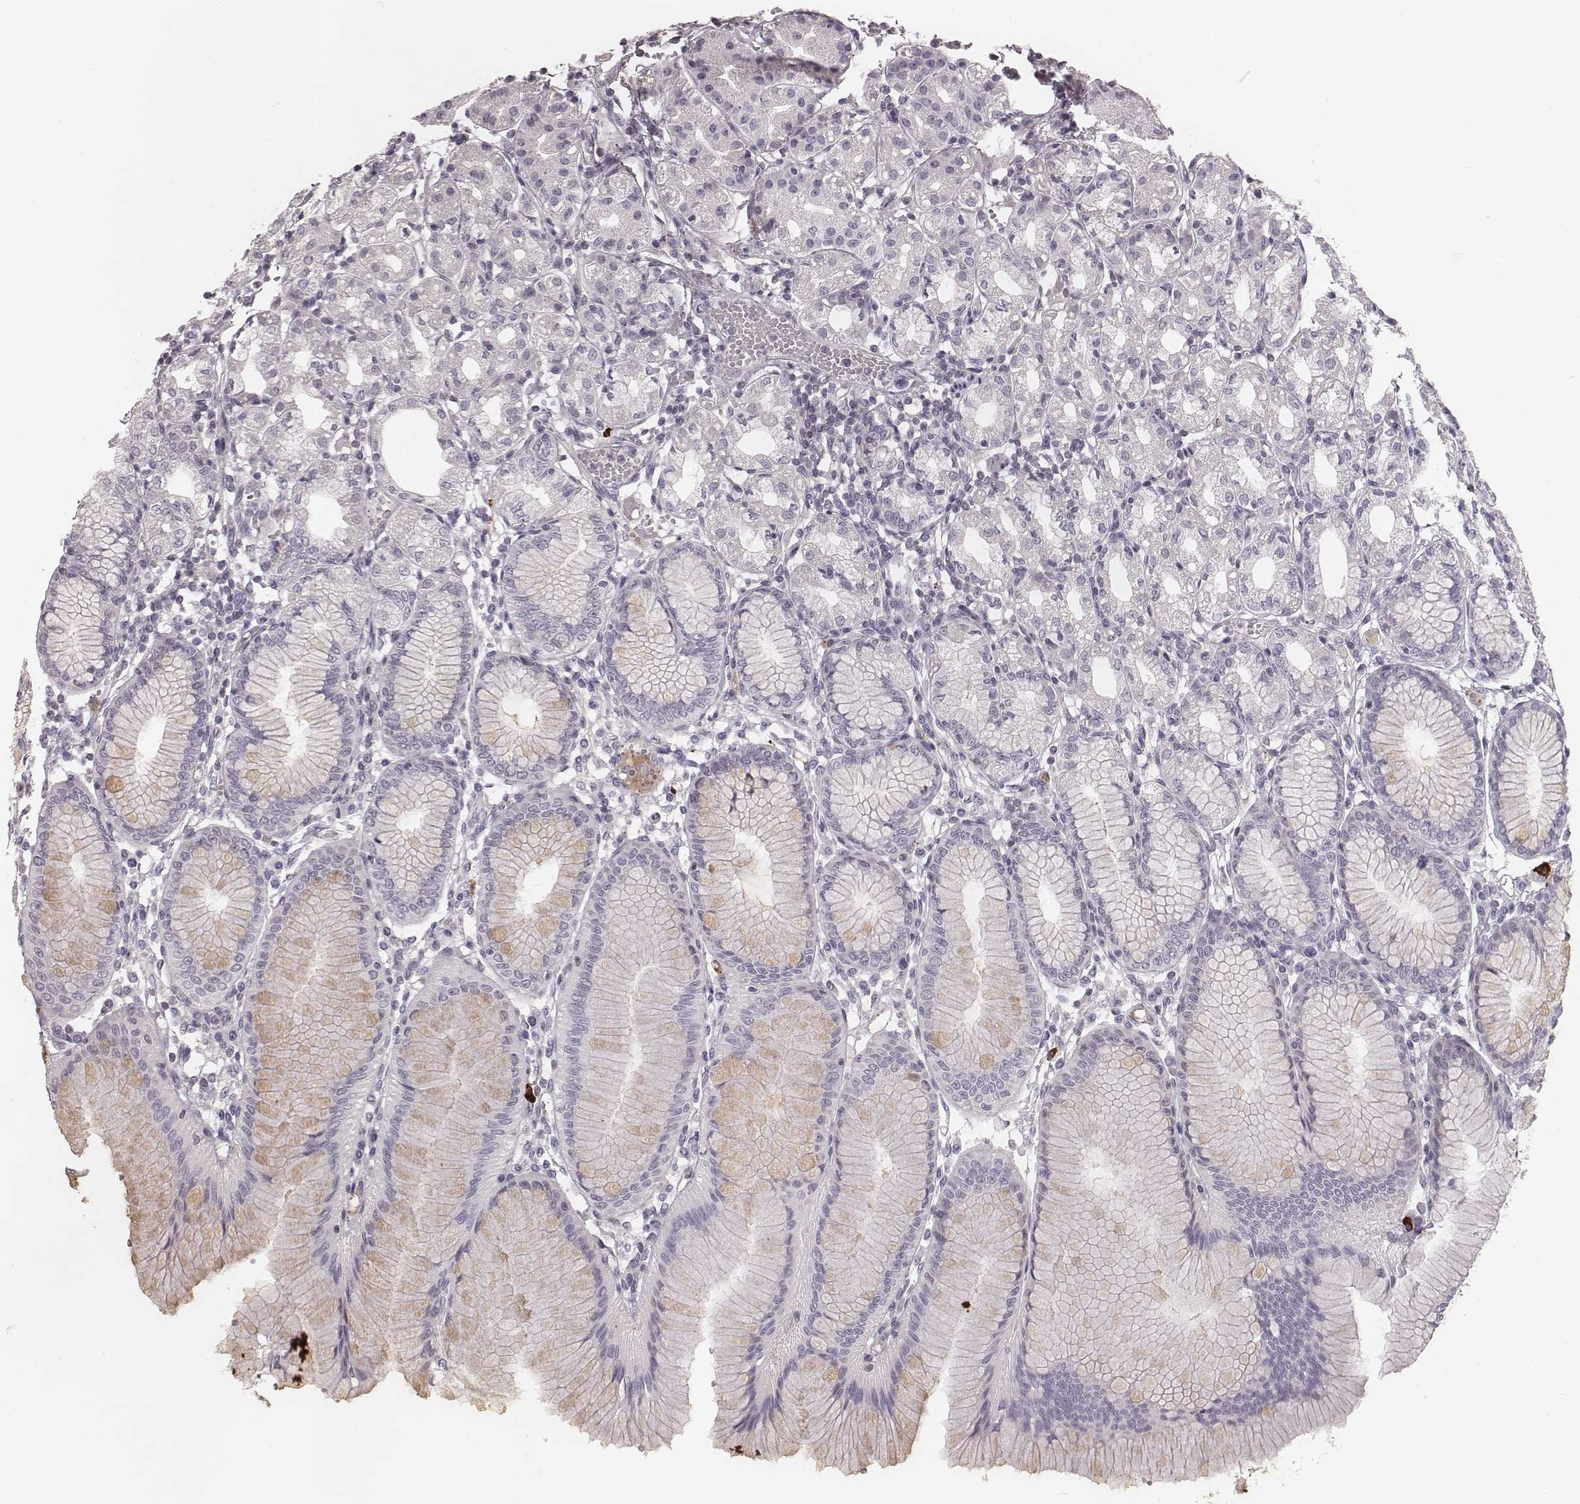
{"staining": {"intensity": "weak", "quantity": "25%-75%", "location": "cytoplasmic/membranous"}, "tissue": "stomach", "cell_type": "Glandular cells", "image_type": "normal", "snomed": [{"axis": "morphology", "description": "Normal tissue, NOS"}, {"axis": "topography", "description": "Skeletal muscle"}, {"axis": "topography", "description": "Stomach"}], "caption": "Benign stomach demonstrates weak cytoplasmic/membranous expression in approximately 25%-75% of glandular cells, visualized by immunohistochemistry.", "gene": "S100Z", "patient": {"sex": "female", "age": 57}}